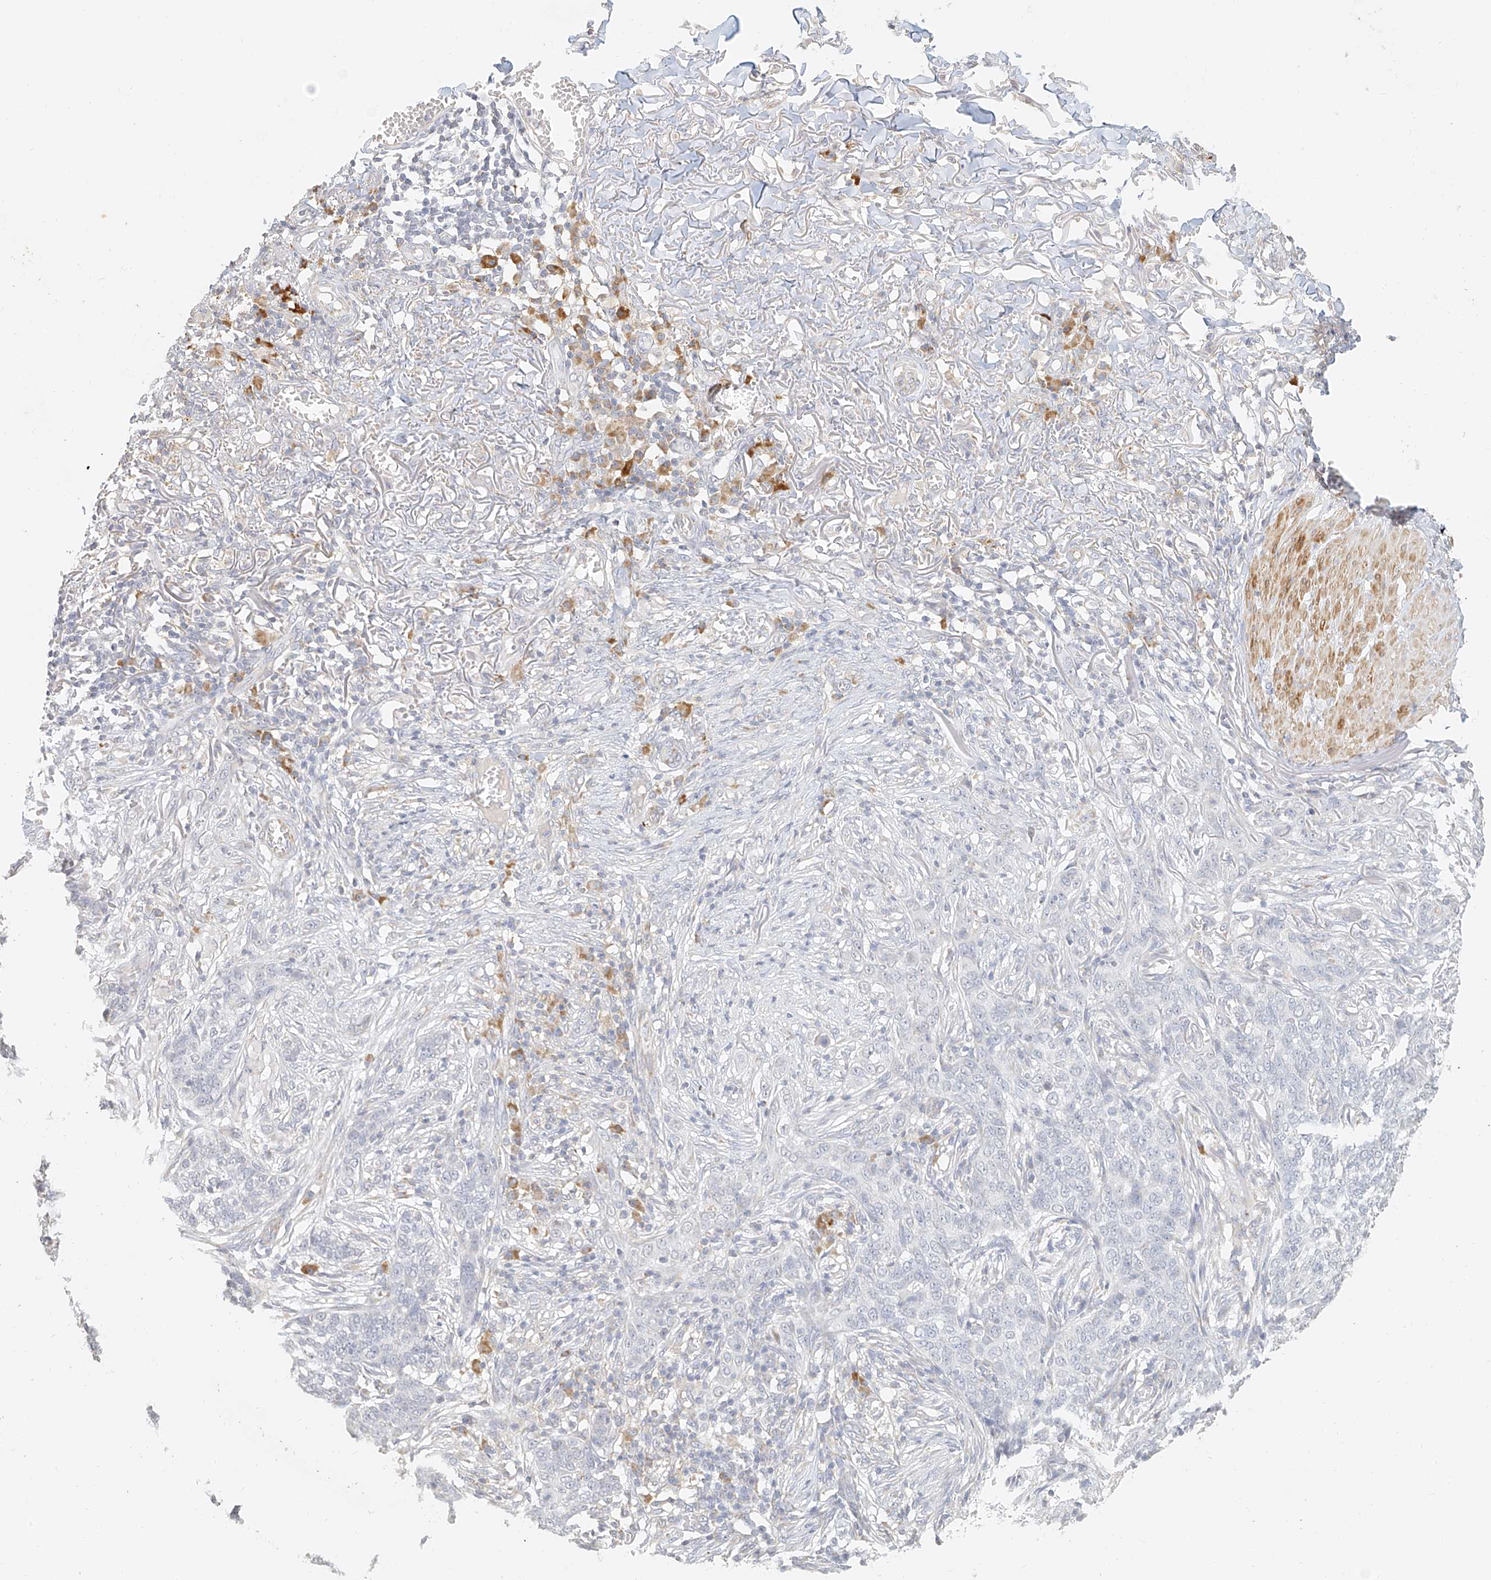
{"staining": {"intensity": "negative", "quantity": "none", "location": "none"}, "tissue": "skin cancer", "cell_type": "Tumor cells", "image_type": "cancer", "snomed": [{"axis": "morphology", "description": "Basal cell carcinoma"}, {"axis": "topography", "description": "Skin"}], "caption": "Basal cell carcinoma (skin) stained for a protein using IHC shows no expression tumor cells.", "gene": "CXorf58", "patient": {"sex": "male", "age": 85}}